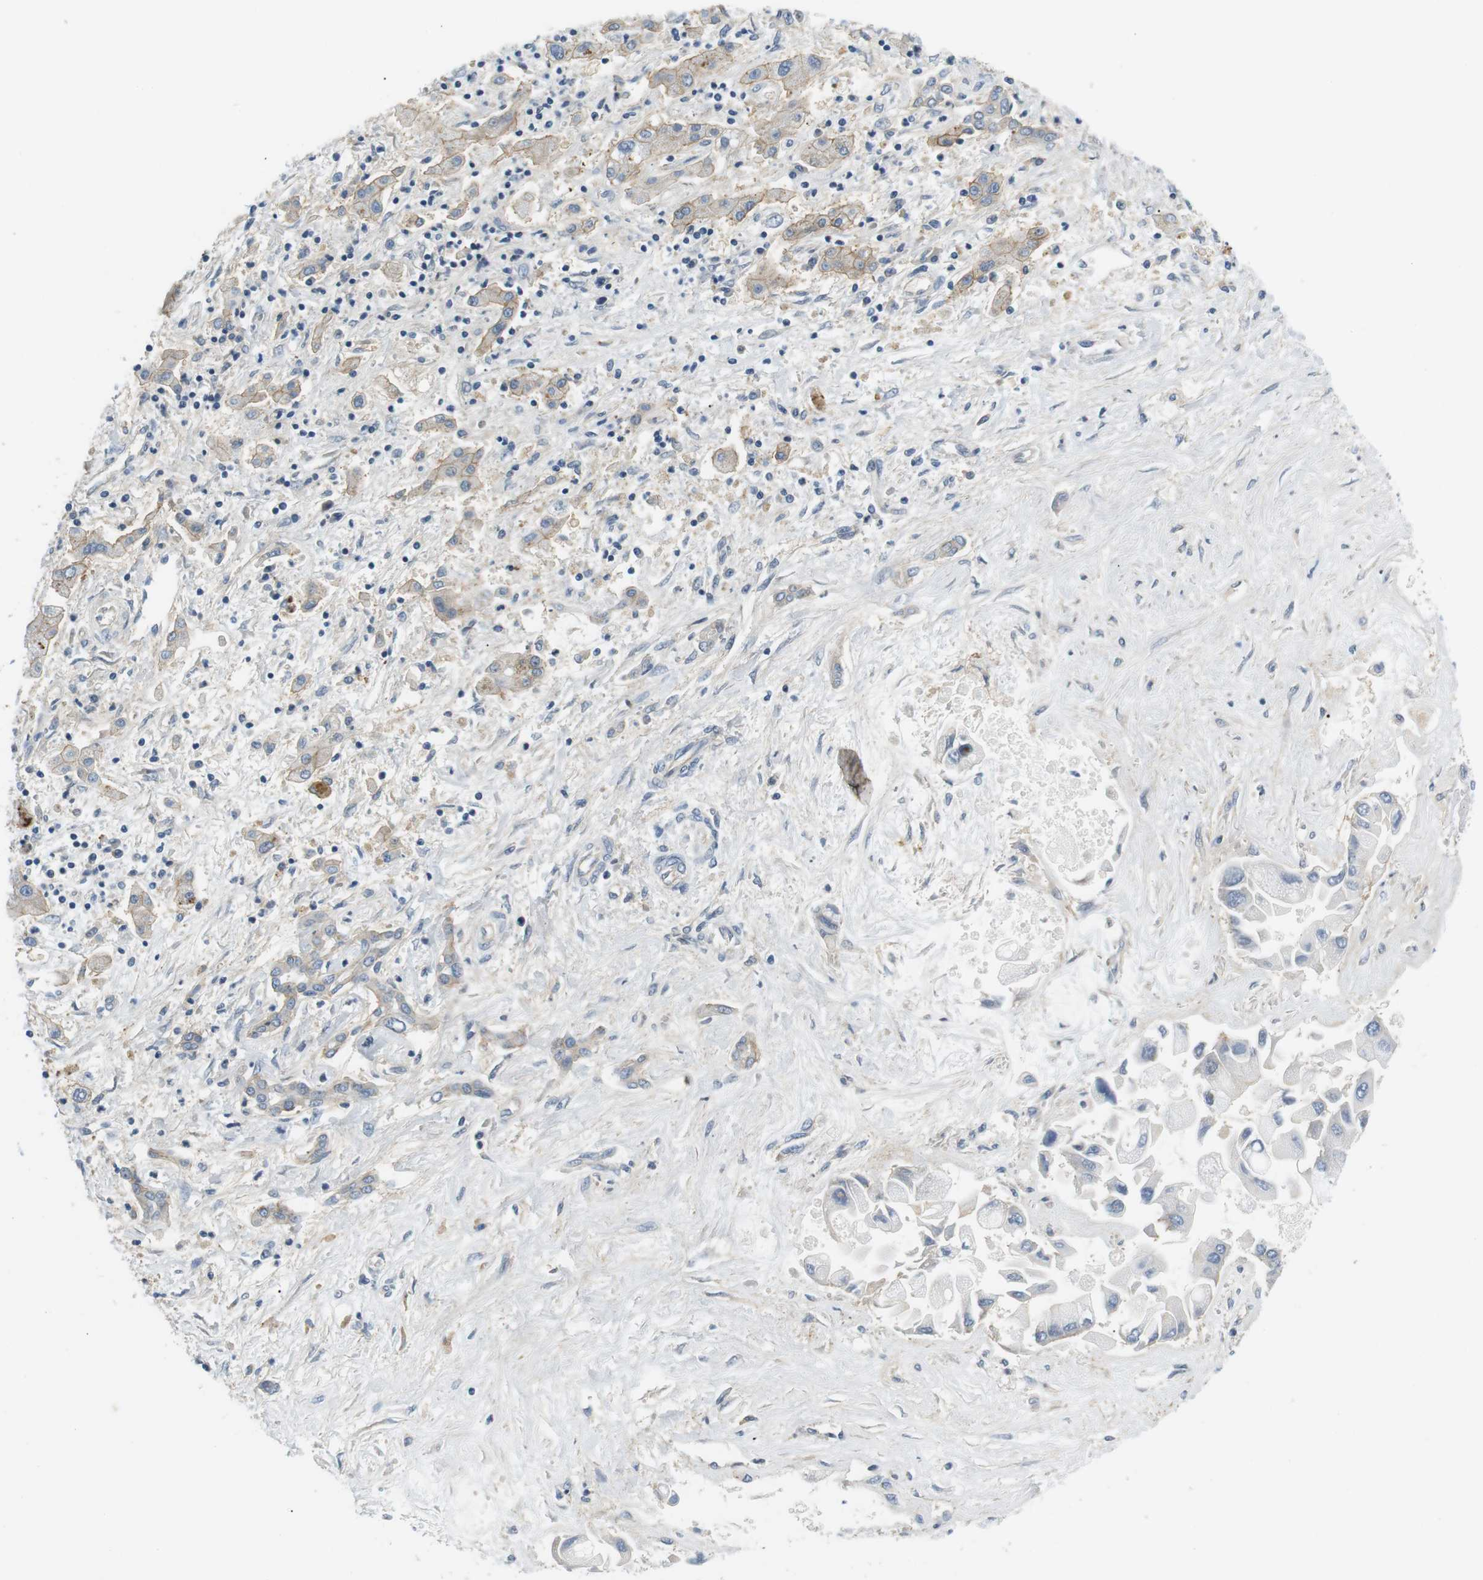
{"staining": {"intensity": "negative", "quantity": "none", "location": "none"}, "tissue": "liver cancer", "cell_type": "Tumor cells", "image_type": "cancer", "snomed": [{"axis": "morphology", "description": "Cholangiocarcinoma"}, {"axis": "topography", "description": "Liver"}], "caption": "This is an IHC image of human liver cancer (cholangiocarcinoma). There is no staining in tumor cells.", "gene": "SLC30A1", "patient": {"sex": "male", "age": 50}}